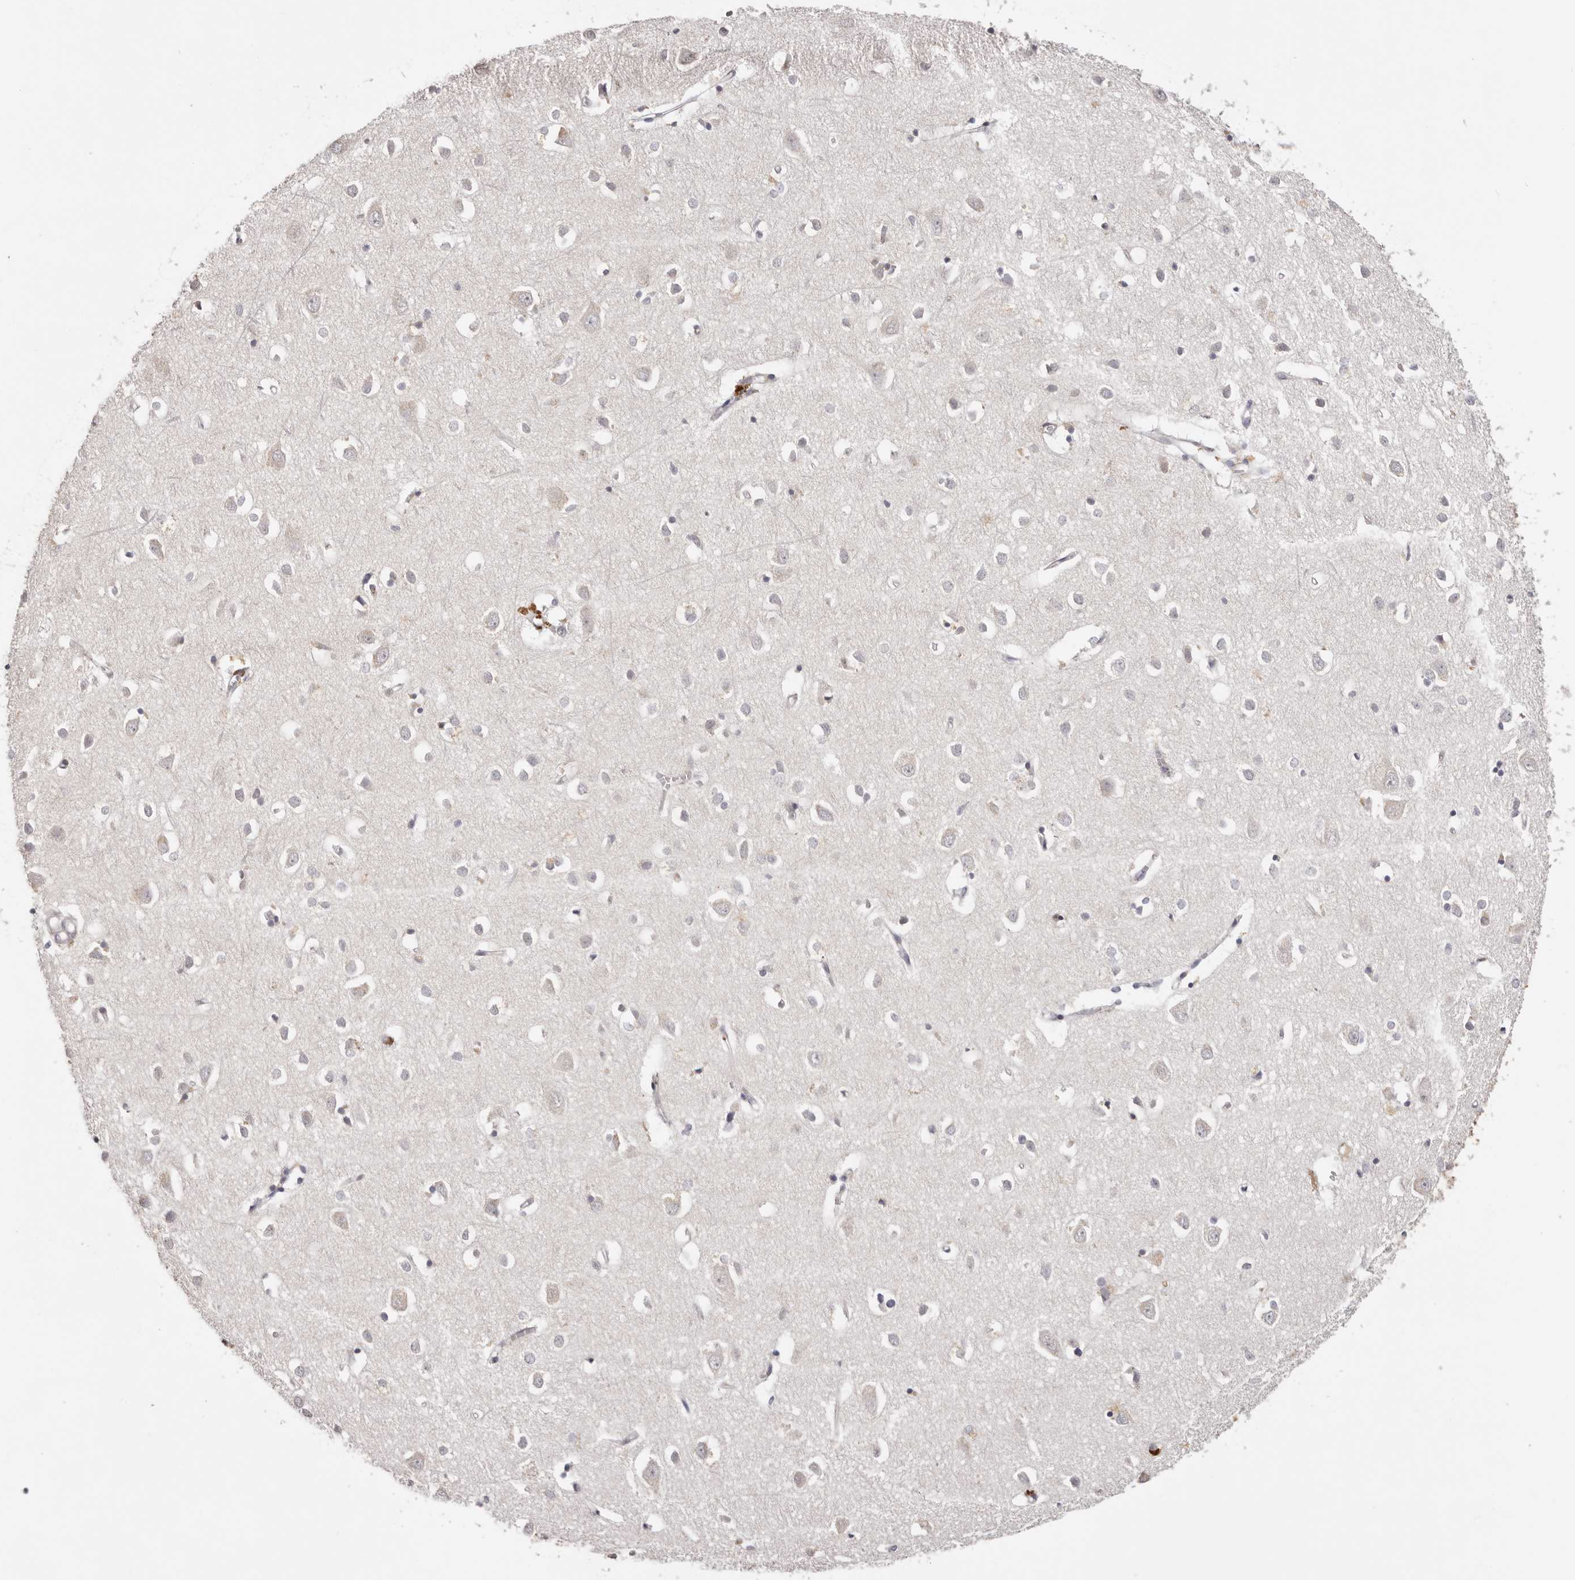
{"staining": {"intensity": "negative", "quantity": "none", "location": "none"}, "tissue": "cerebral cortex", "cell_type": "Endothelial cells", "image_type": "normal", "snomed": [{"axis": "morphology", "description": "Normal tissue, NOS"}, {"axis": "topography", "description": "Cerebral cortex"}], "caption": "Human cerebral cortex stained for a protein using immunohistochemistry exhibits no staining in endothelial cells.", "gene": "CCDC190", "patient": {"sex": "female", "age": 64}}